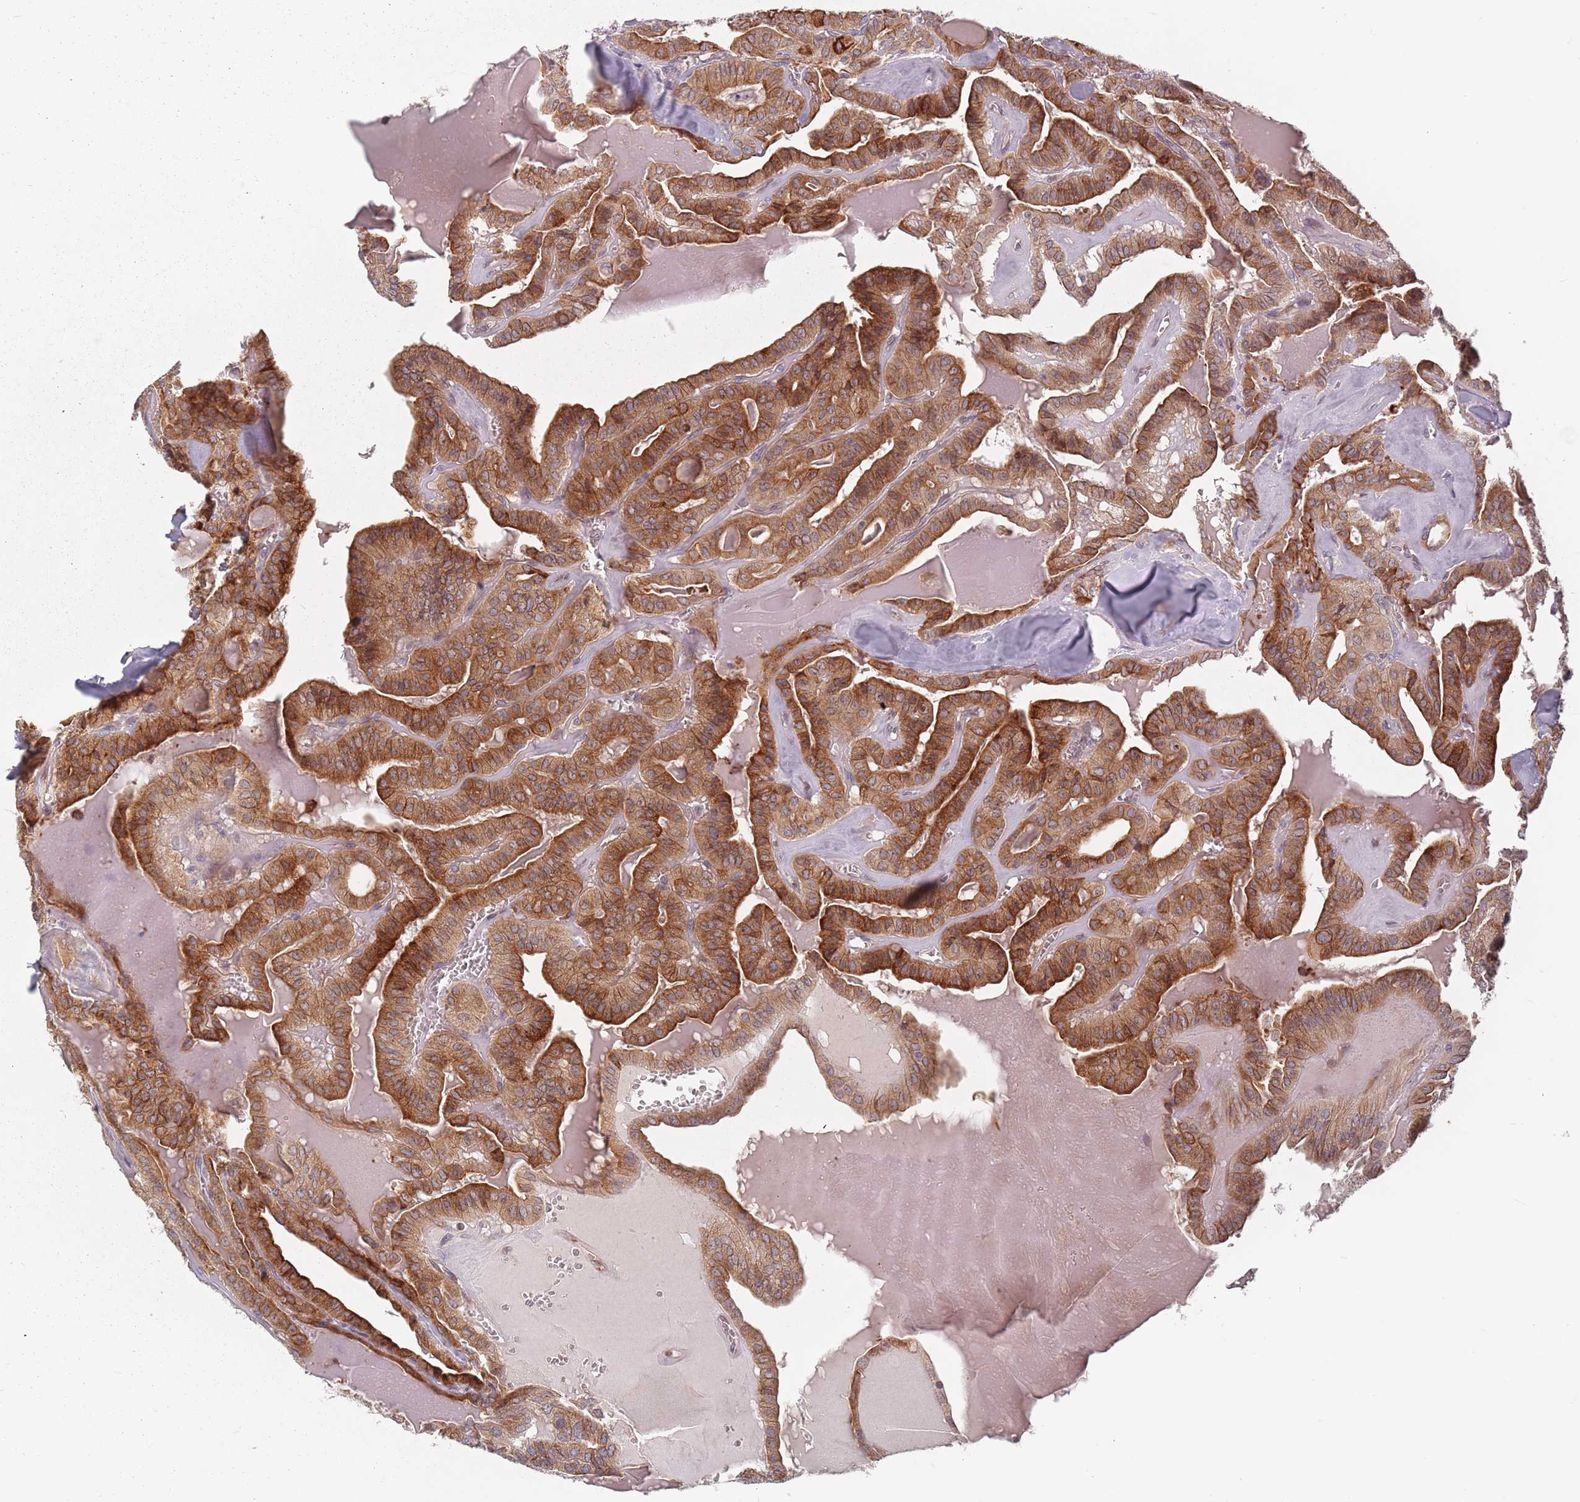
{"staining": {"intensity": "strong", "quantity": ">75%", "location": "cytoplasmic/membranous"}, "tissue": "thyroid cancer", "cell_type": "Tumor cells", "image_type": "cancer", "snomed": [{"axis": "morphology", "description": "Papillary adenocarcinoma, NOS"}, {"axis": "topography", "description": "Thyroid gland"}], "caption": "Human papillary adenocarcinoma (thyroid) stained with a protein marker demonstrates strong staining in tumor cells.", "gene": "ADAL", "patient": {"sex": "male", "age": 52}}